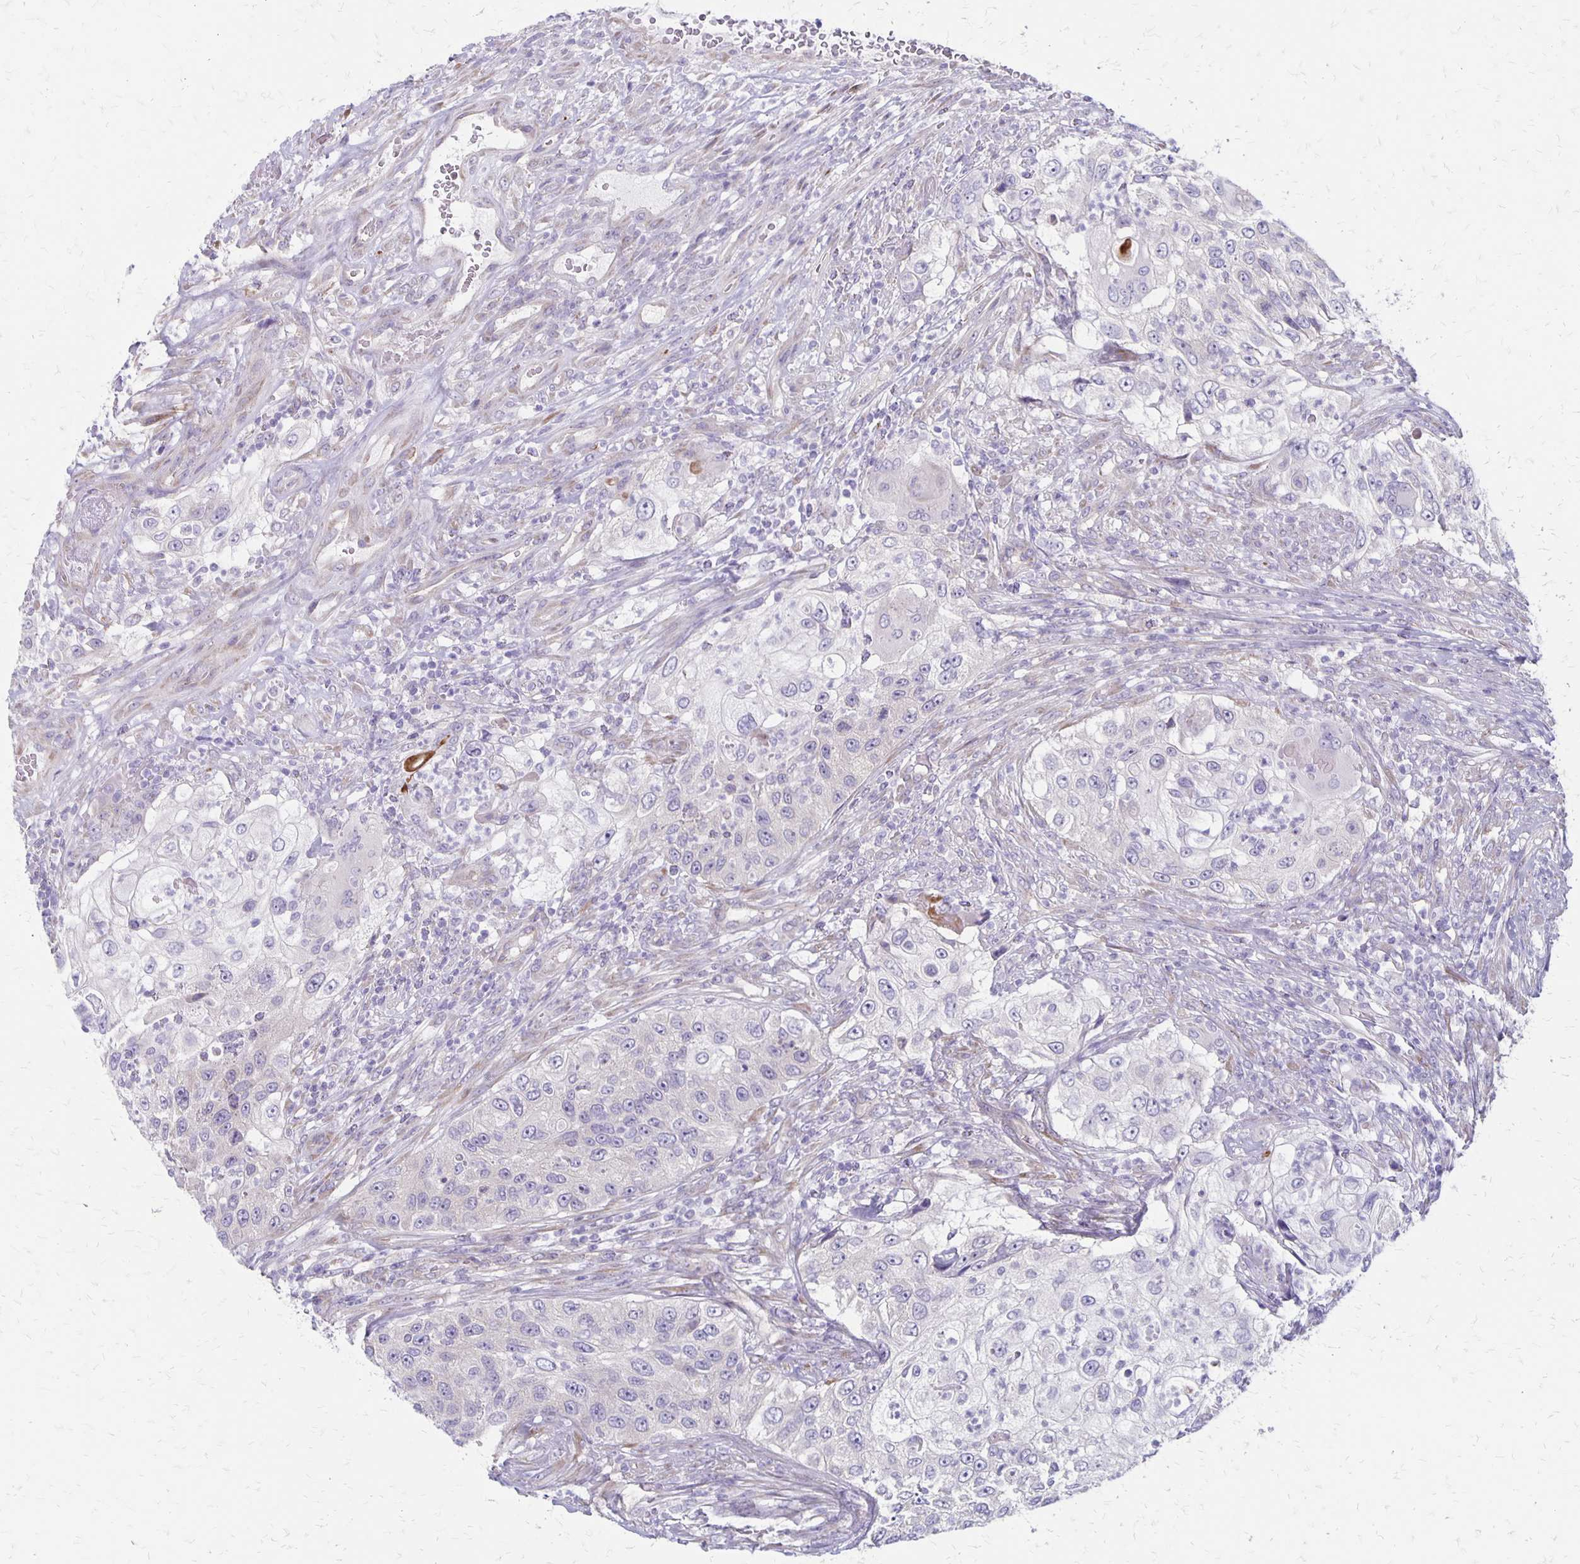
{"staining": {"intensity": "negative", "quantity": "none", "location": "none"}, "tissue": "urothelial cancer", "cell_type": "Tumor cells", "image_type": "cancer", "snomed": [{"axis": "morphology", "description": "Urothelial carcinoma, High grade"}, {"axis": "topography", "description": "Urinary bladder"}], "caption": "A histopathology image of human urothelial cancer is negative for staining in tumor cells.", "gene": "HOMER1", "patient": {"sex": "female", "age": 60}}